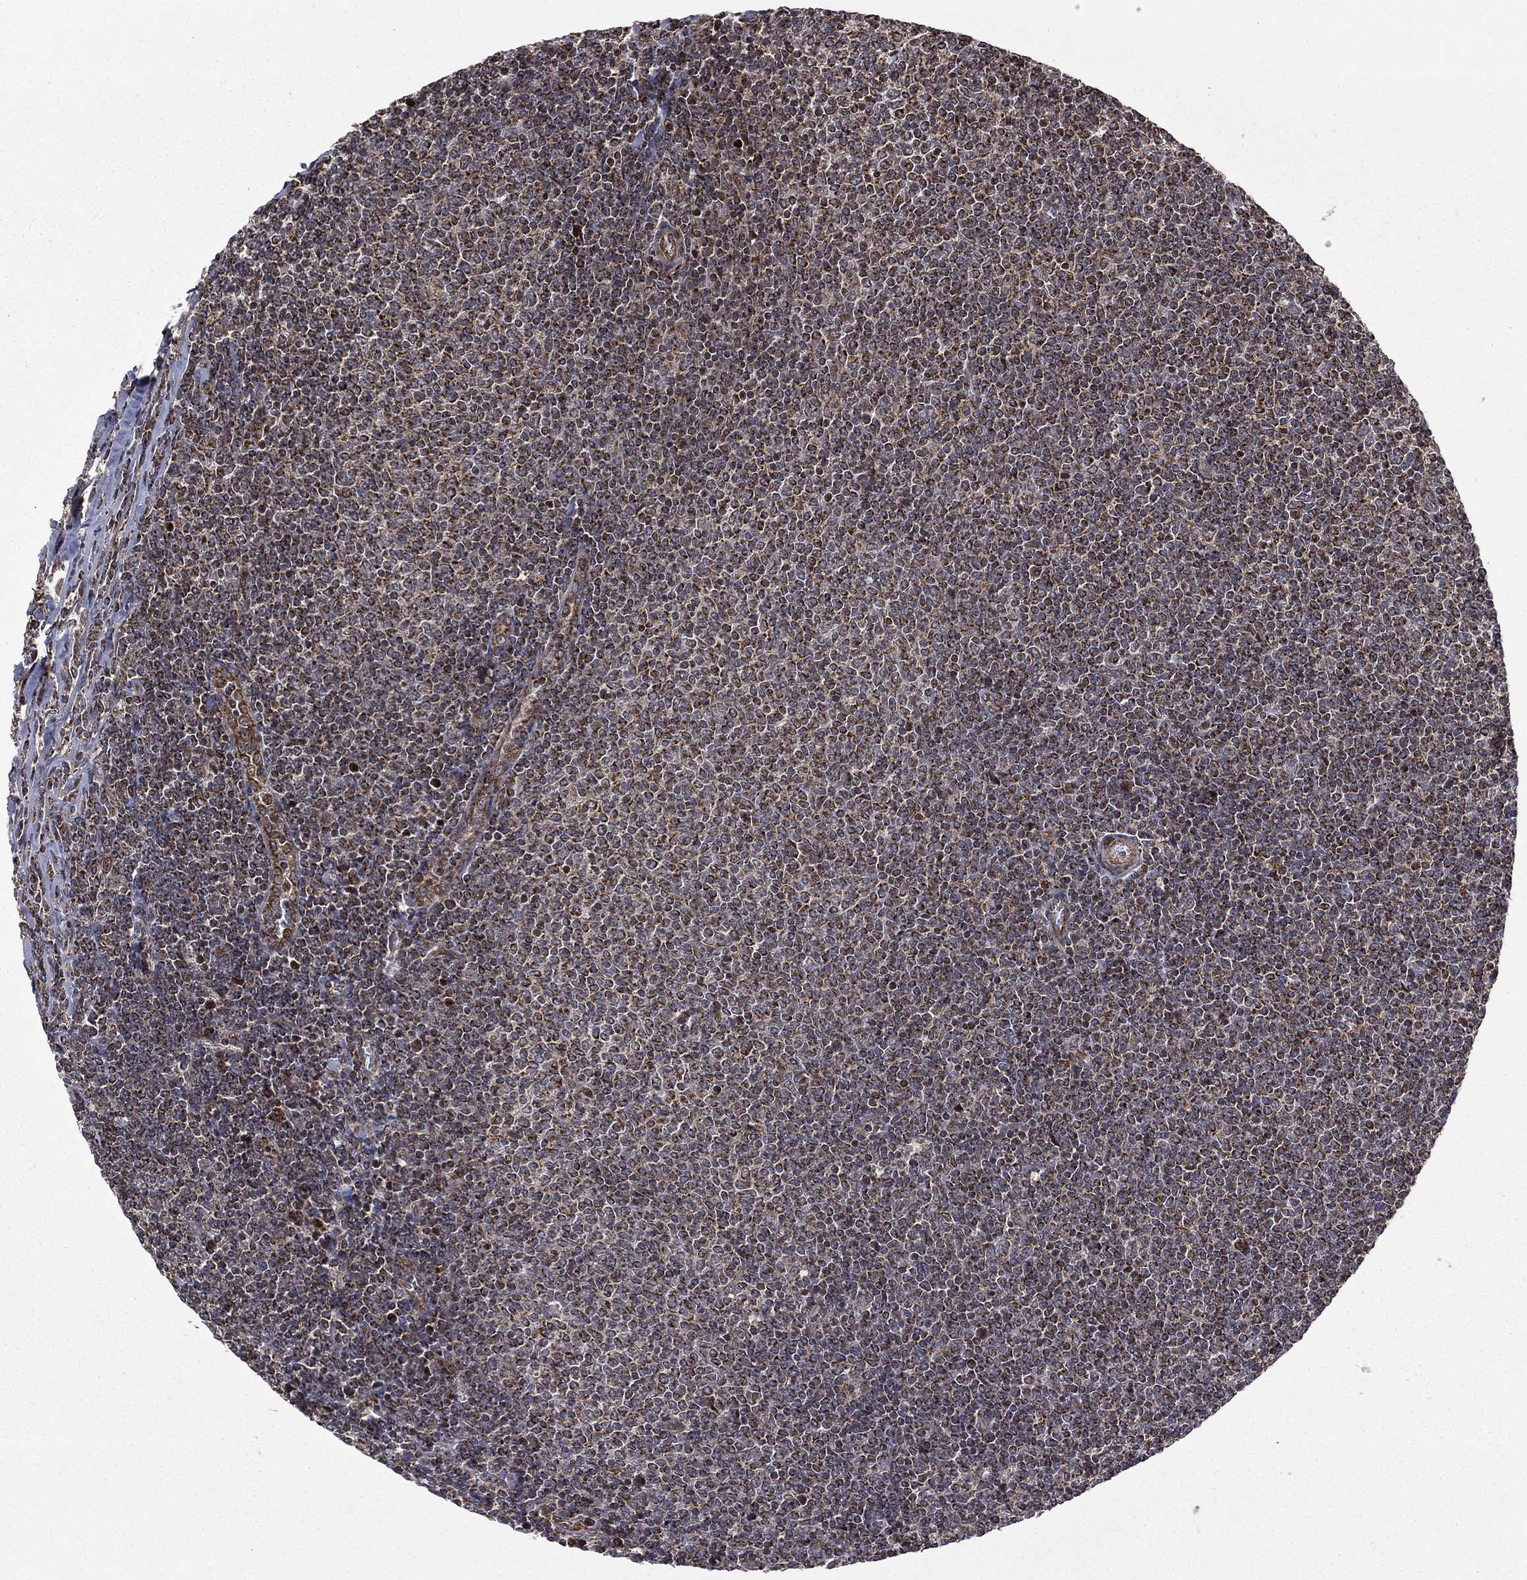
{"staining": {"intensity": "strong", "quantity": ">75%", "location": "cytoplasmic/membranous"}, "tissue": "lymphoma", "cell_type": "Tumor cells", "image_type": "cancer", "snomed": [{"axis": "morphology", "description": "Malignant lymphoma, non-Hodgkin's type, Low grade"}, {"axis": "topography", "description": "Lymph node"}], "caption": "A brown stain shows strong cytoplasmic/membranous staining of a protein in human malignant lymphoma, non-Hodgkin's type (low-grade) tumor cells.", "gene": "GIMAP6", "patient": {"sex": "male", "age": 52}}